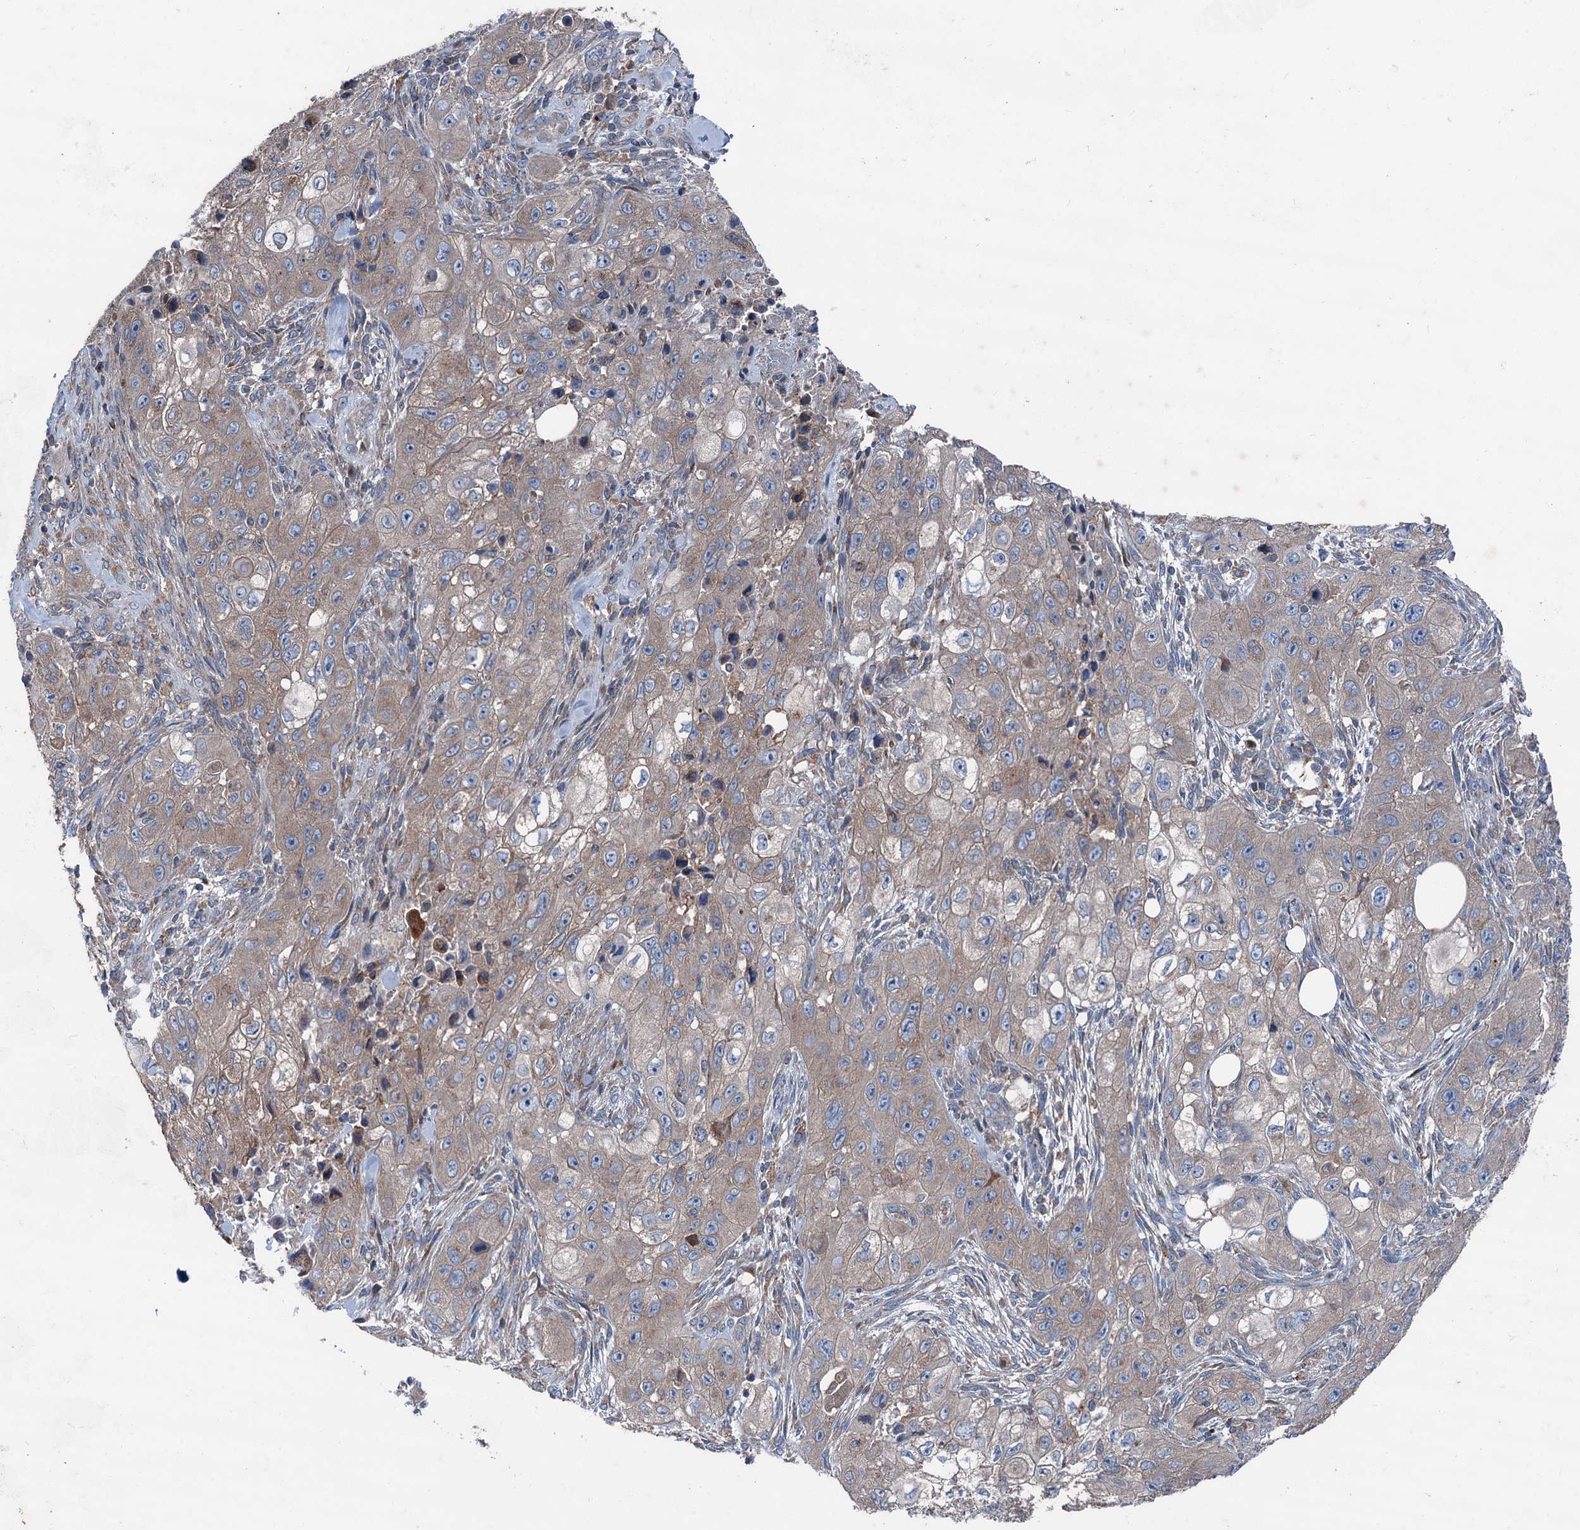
{"staining": {"intensity": "weak", "quantity": "25%-75%", "location": "cytoplasmic/membranous"}, "tissue": "skin cancer", "cell_type": "Tumor cells", "image_type": "cancer", "snomed": [{"axis": "morphology", "description": "Squamous cell carcinoma, NOS"}, {"axis": "topography", "description": "Skin"}, {"axis": "topography", "description": "Subcutis"}], "caption": "Skin squamous cell carcinoma stained with a protein marker exhibits weak staining in tumor cells.", "gene": "RUFY1", "patient": {"sex": "male", "age": 73}}